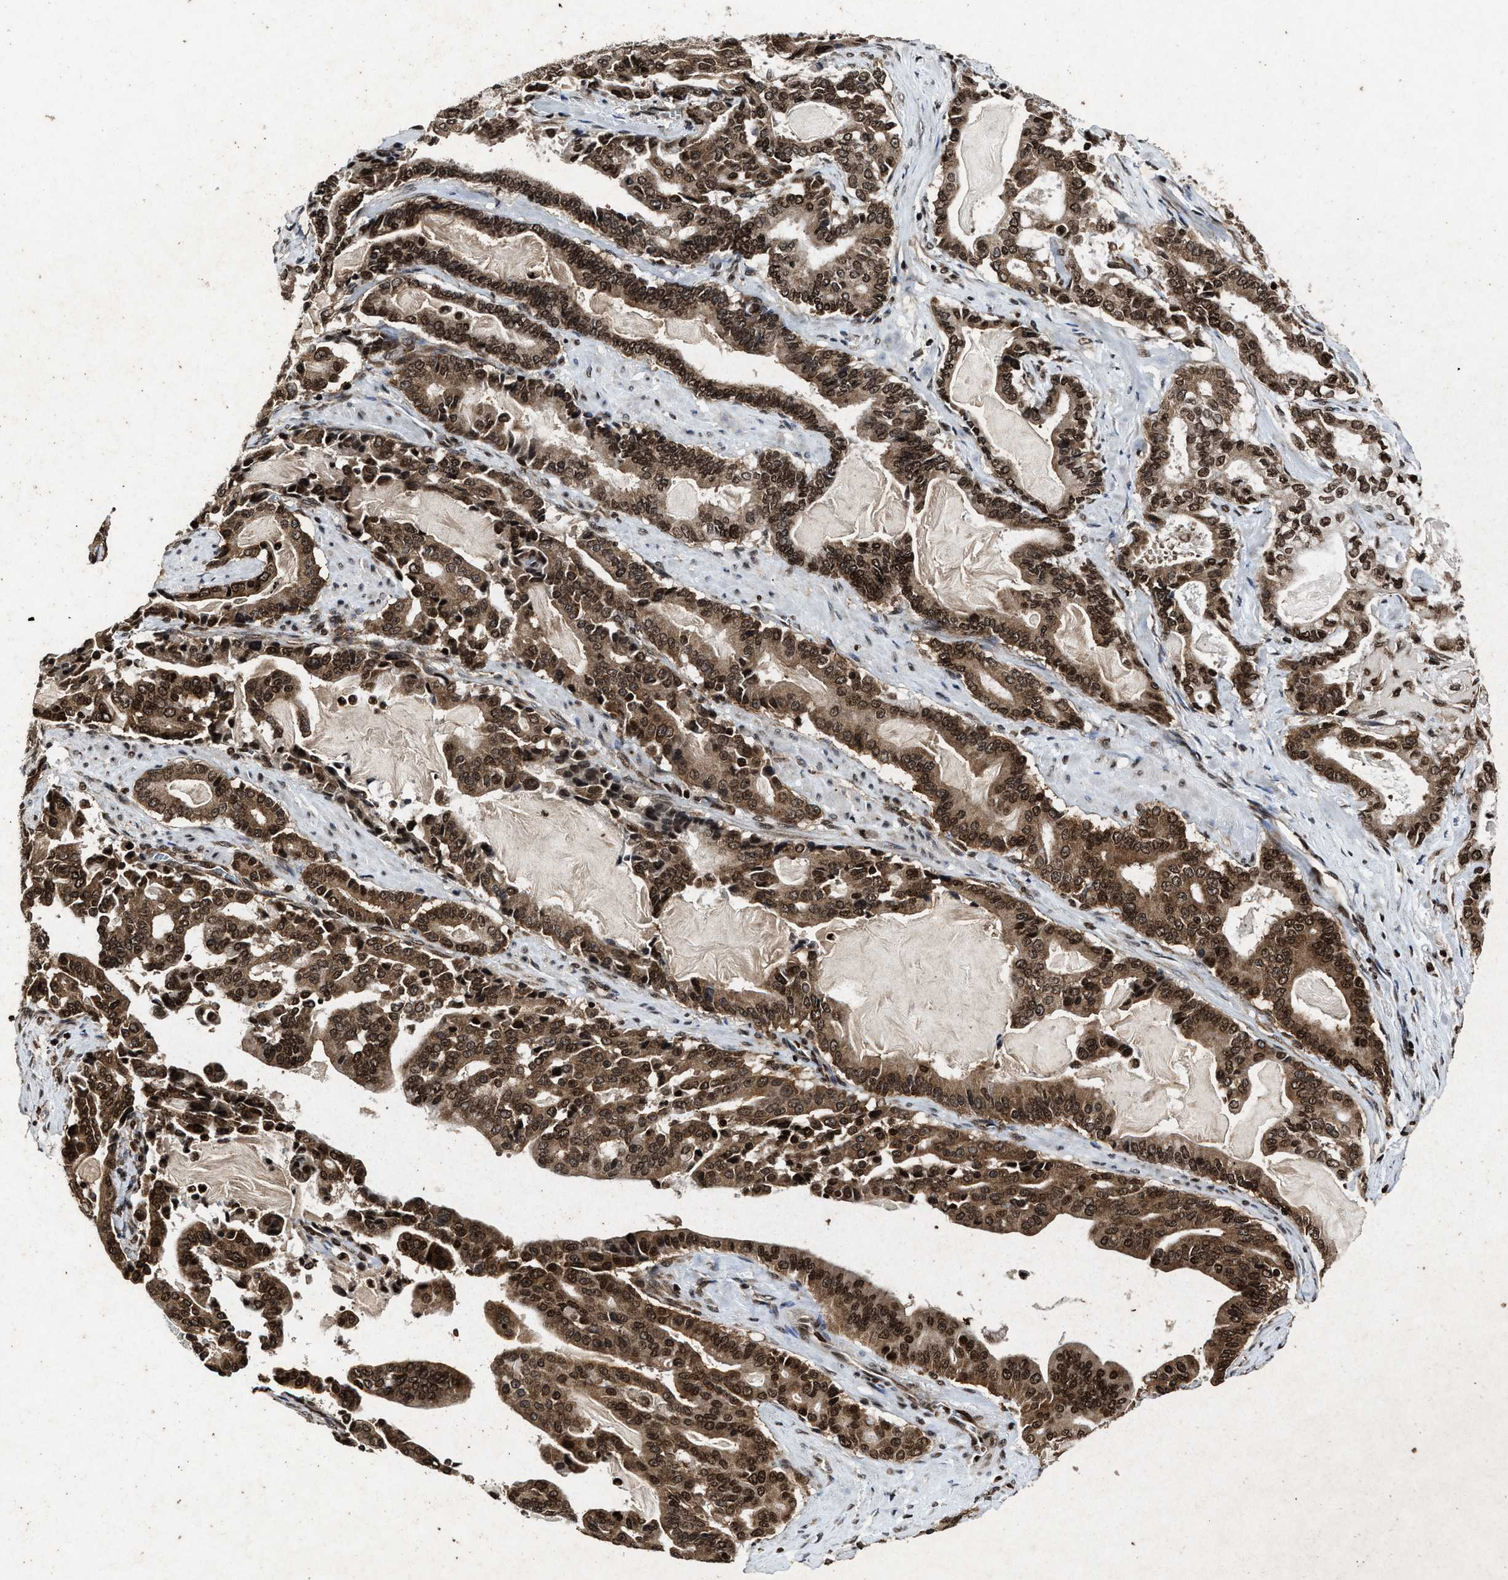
{"staining": {"intensity": "strong", "quantity": ">75%", "location": "cytoplasmic/membranous,nuclear"}, "tissue": "pancreatic cancer", "cell_type": "Tumor cells", "image_type": "cancer", "snomed": [{"axis": "morphology", "description": "Adenocarcinoma, NOS"}, {"axis": "topography", "description": "Pancreas"}], "caption": "Immunohistochemical staining of human adenocarcinoma (pancreatic) exhibits strong cytoplasmic/membranous and nuclear protein staining in approximately >75% of tumor cells. Using DAB (3,3'-diaminobenzidine) (brown) and hematoxylin (blue) stains, captured at high magnification using brightfield microscopy.", "gene": "ALYREF", "patient": {"sex": "male", "age": 63}}